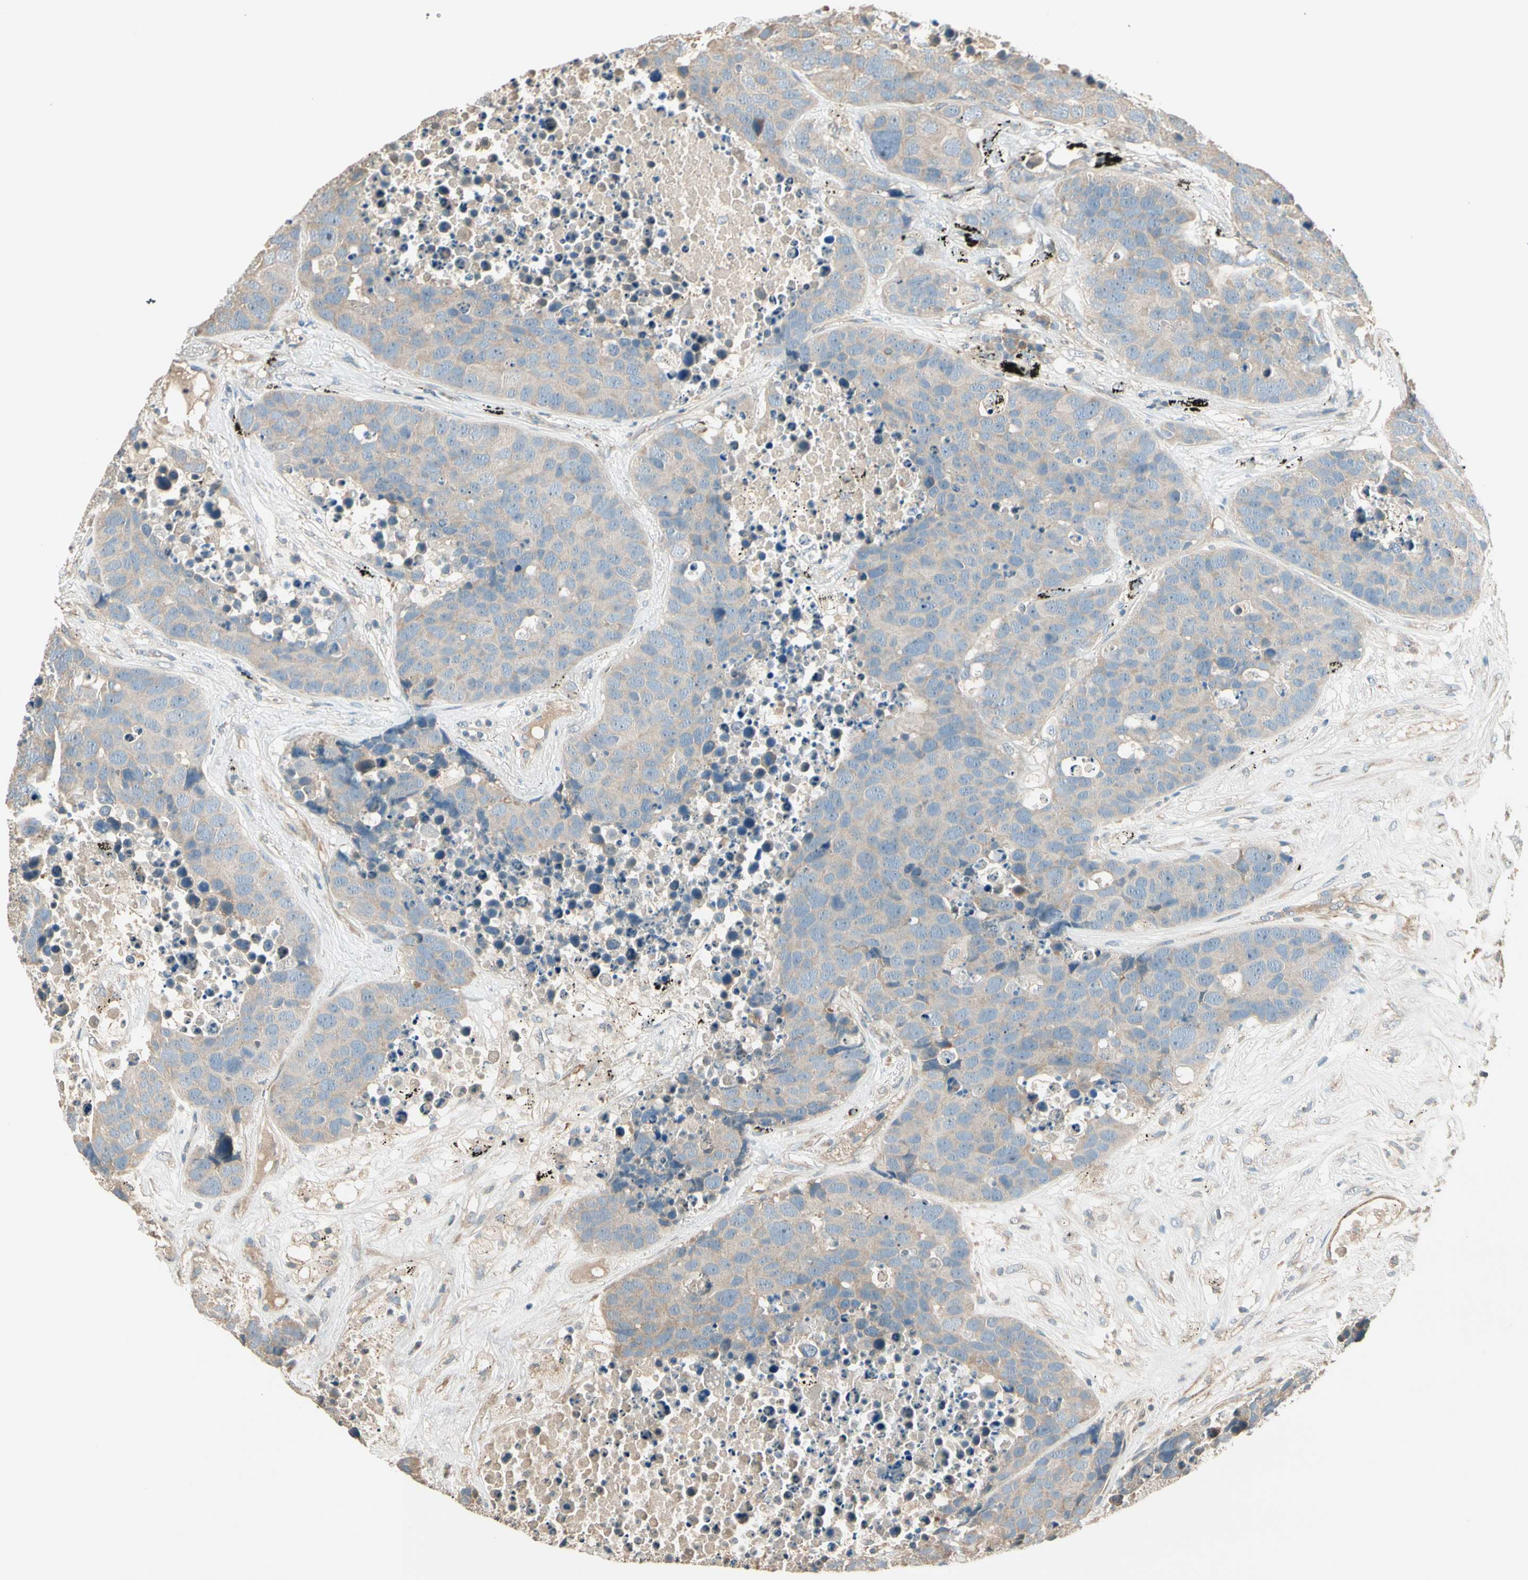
{"staining": {"intensity": "weak", "quantity": ">75%", "location": "cytoplasmic/membranous"}, "tissue": "carcinoid", "cell_type": "Tumor cells", "image_type": "cancer", "snomed": [{"axis": "morphology", "description": "Carcinoid, malignant, NOS"}, {"axis": "topography", "description": "Lung"}], "caption": "The micrograph shows staining of carcinoid (malignant), revealing weak cytoplasmic/membranous protein positivity (brown color) within tumor cells. Nuclei are stained in blue.", "gene": "TNFRSF21", "patient": {"sex": "male", "age": 60}}